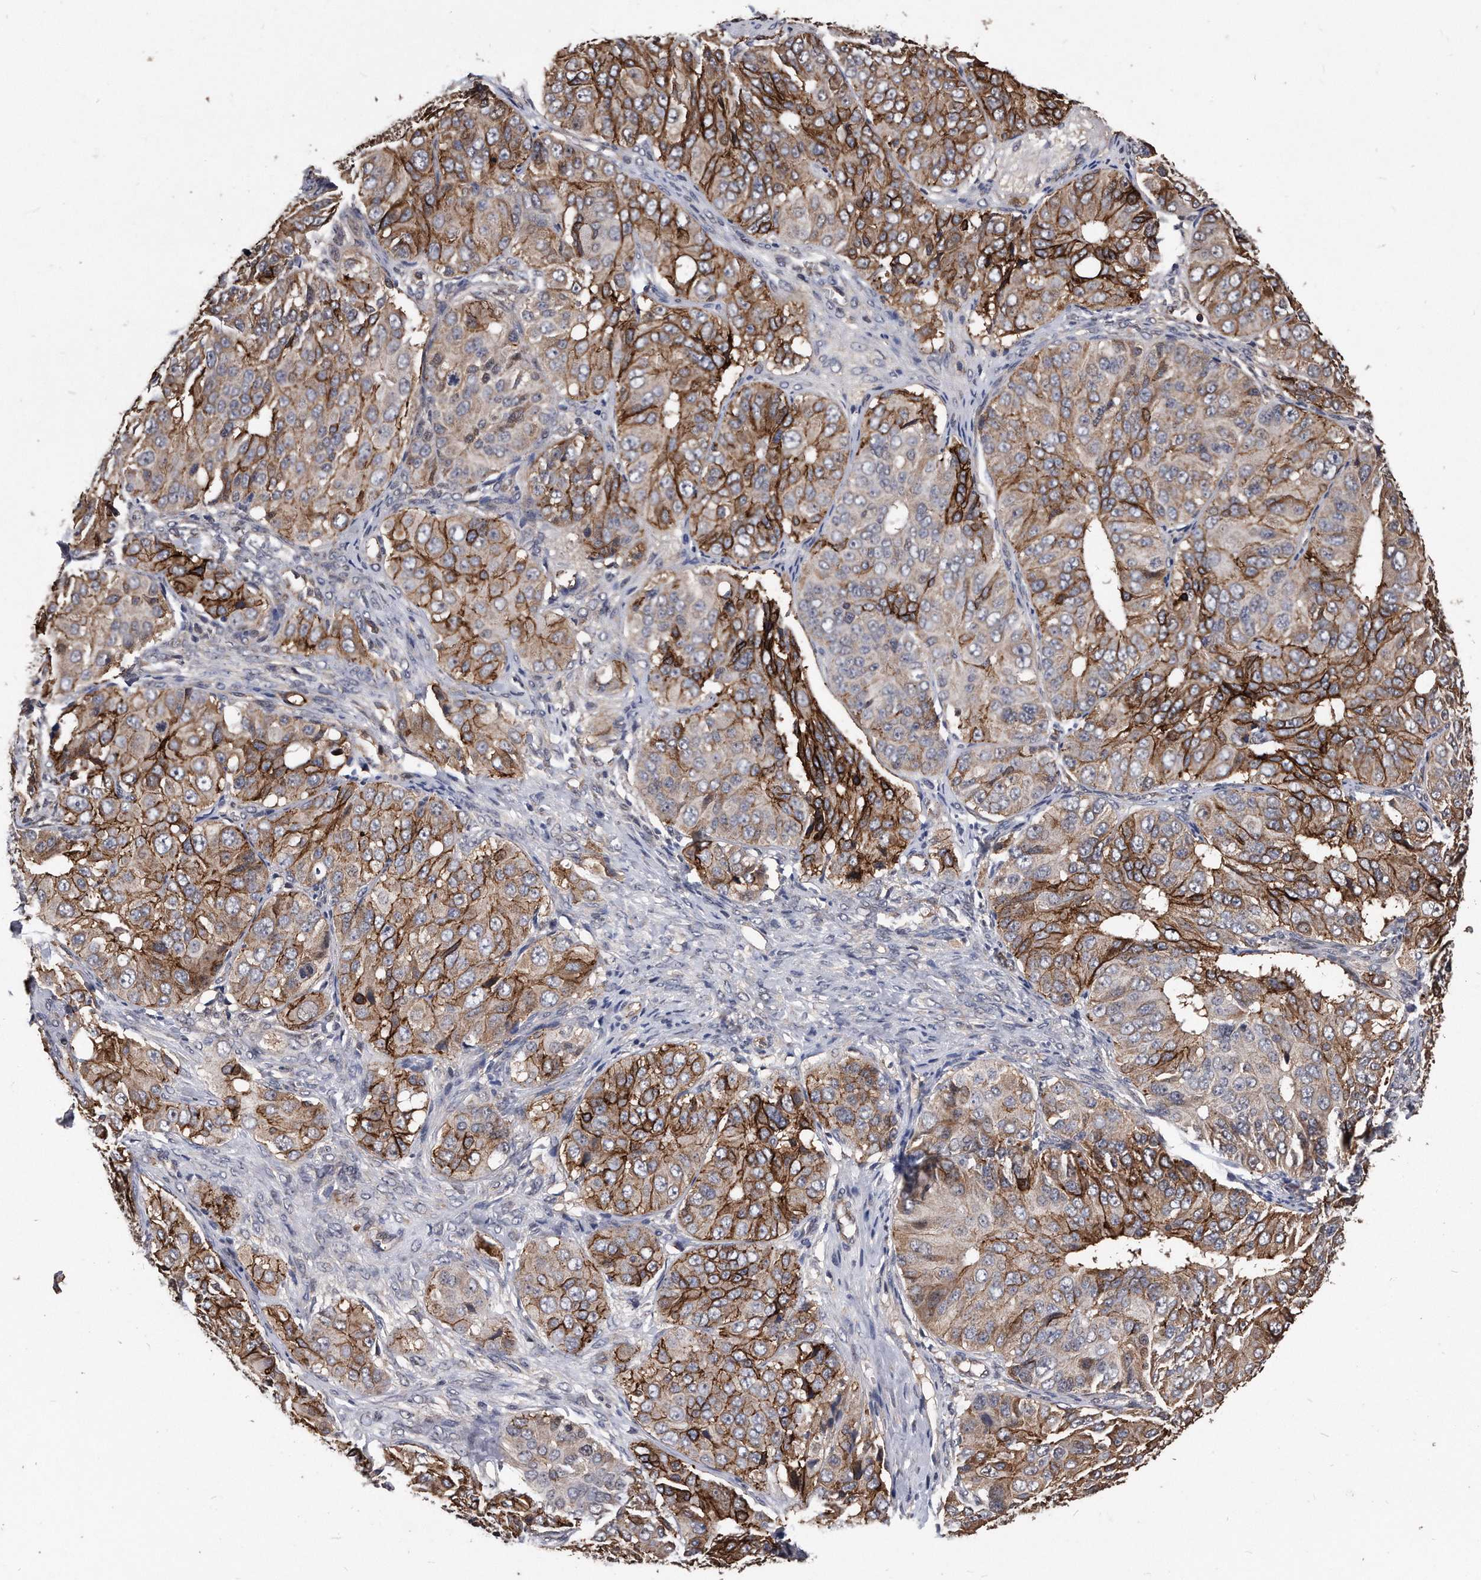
{"staining": {"intensity": "strong", "quantity": ">75%", "location": "cytoplasmic/membranous"}, "tissue": "ovarian cancer", "cell_type": "Tumor cells", "image_type": "cancer", "snomed": [{"axis": "morphology", "description": "Carcinoma, endometroid"}, {"axis": "topography", "description": "Ovary"}], "caption": "A histopathology image showing strong cytoplasmic/membranous positivity in approximately >75% of tumor cells in ovarian cancer (endometroid carcinoma), as visualized by brown immunohistochemical staining.", "gene": "IL20RA", "patient": {"sex": "female", "age": 51}}